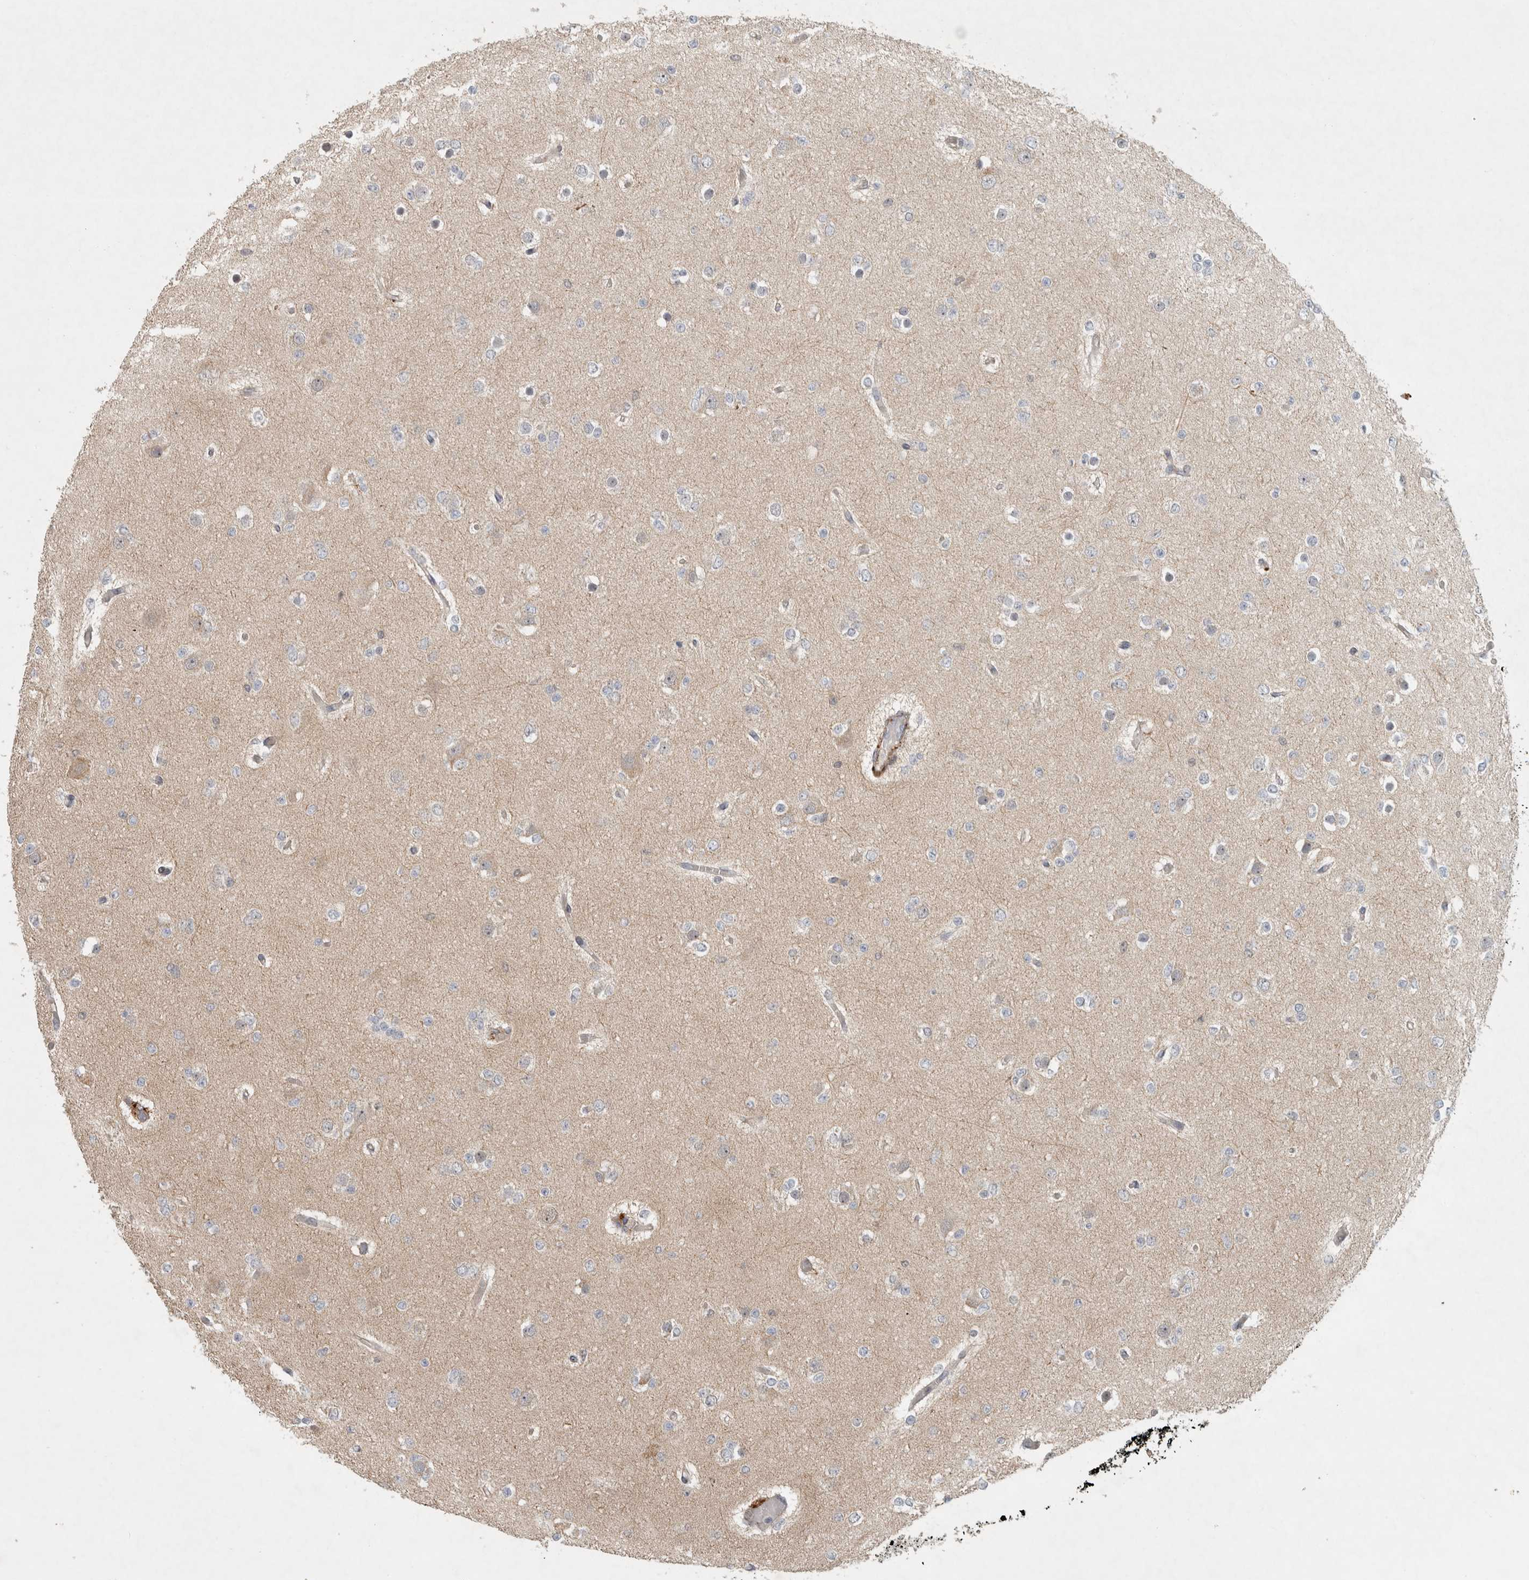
{"staining": {"intensity": "negative", "quantity": "none", "location": "none"}, "tissue": "glioma", "cell_type": "Tumor cells", "image_type": "cancer", "snomed": [{"axis": "morphology", "description": "Glioma, malignant, Low grade"}, {"axis": "topography", "description": "Brain"}], "caption": "High magnification brightfield microscopy of malignant glioma (low-grade) stained with DAB (3,3'-diaminobenzidine) (brown) and counterstained with hematoxylin (blue): tumor cells show no significant positivity. (Brightfield microscopy of DAB (3,3'-diaminobenzidine) immunohistochemistry at high magnification).", "gene": "INSRR", "patient": {"sex": "female", "age": 22}}